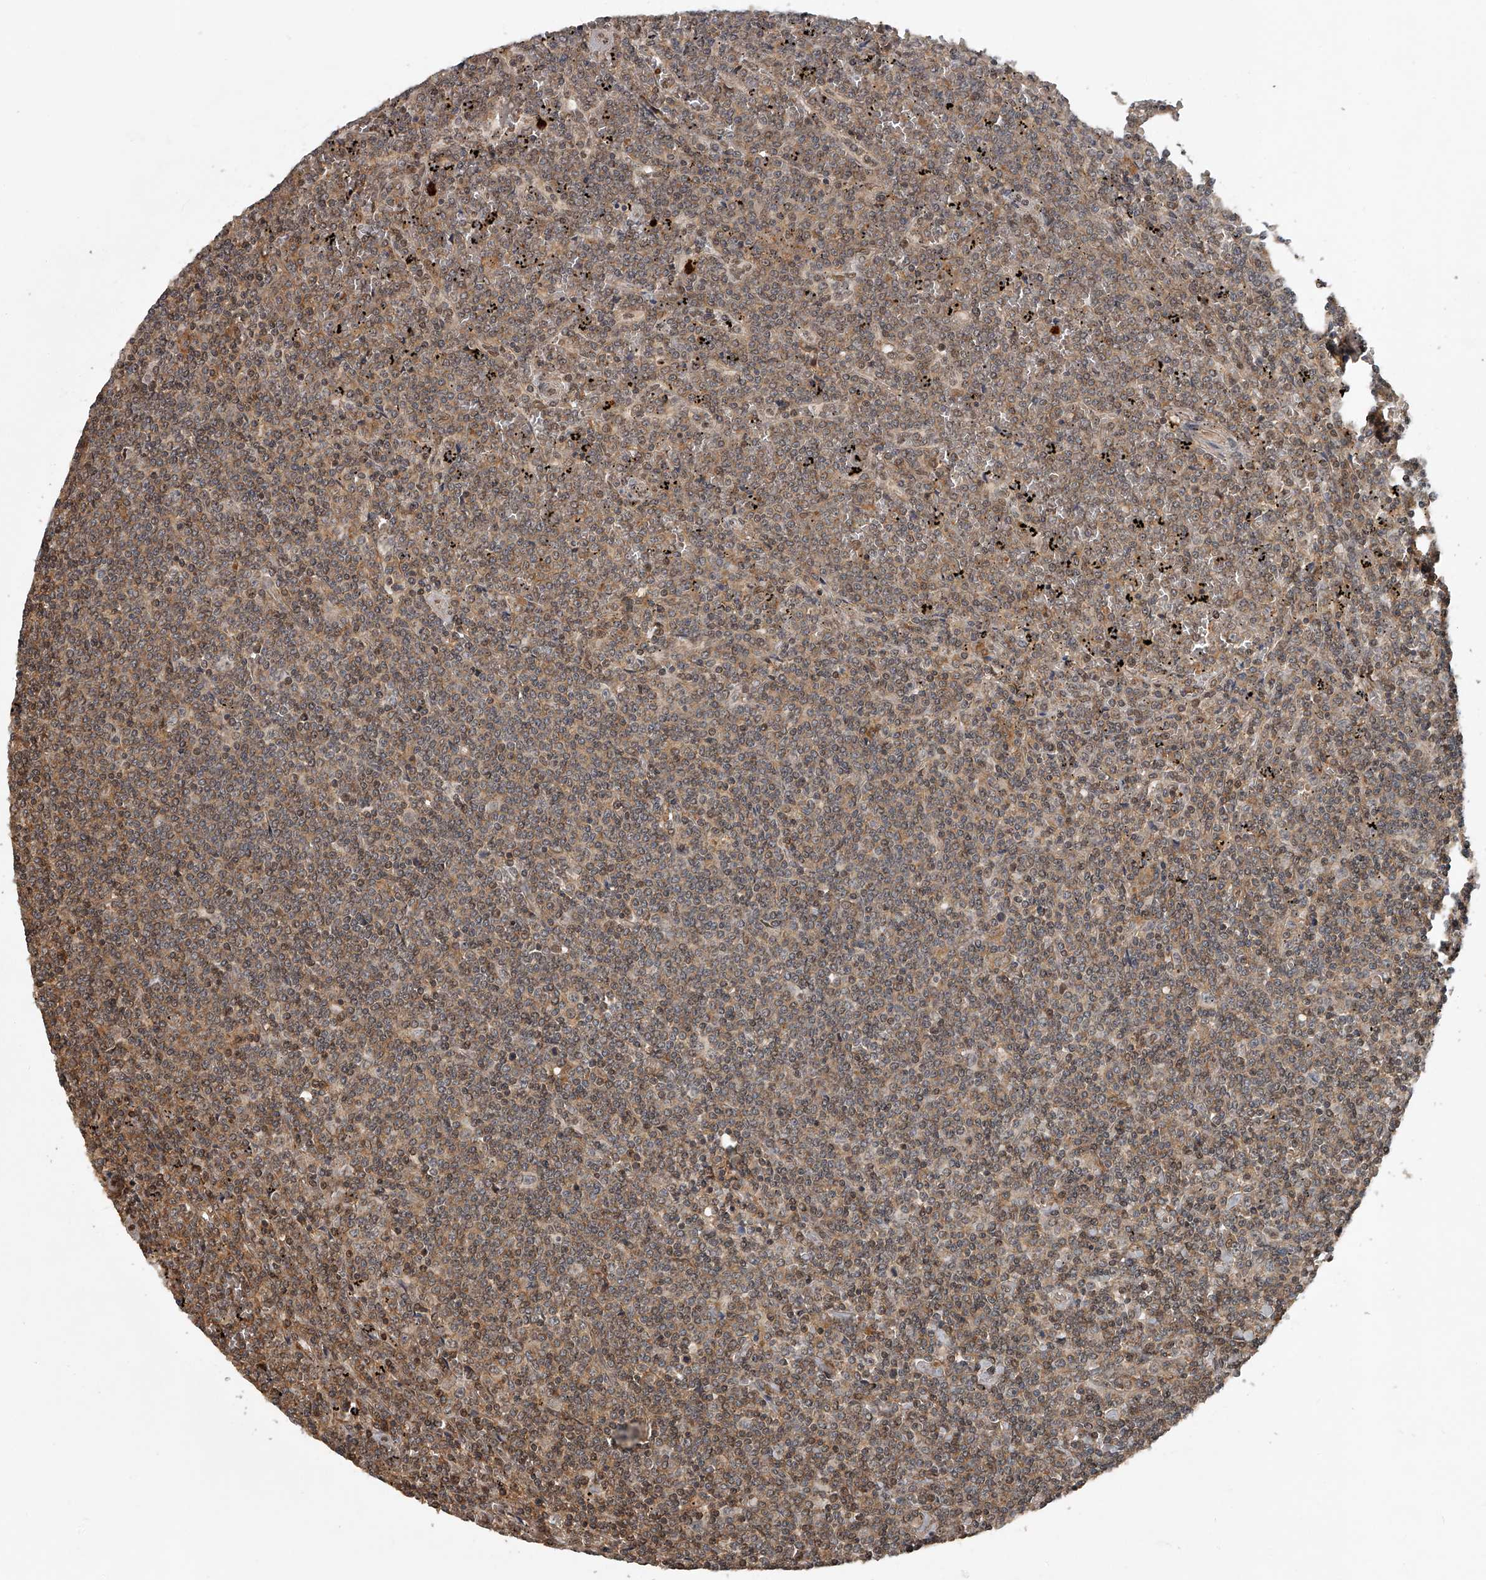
{"staining": {"intensity": "moderate", "quantity": ">75%", "location": "cytoplasmic/membranous,nuclear"}, "tissue": "lymphoma", "cell_type": "Tumor cells", "image_type": "cancer", "snomed": [{"axis": "morphology", "description": "Malignant lymphoma, non-Hodgkin's type, Low grade"}, {"axis": "topography", "description": "Spleen"}], "caption": "Human lymphoma stained with a protein marker demonstrates moderate staining in tumor cells.", "gene": "PLEKHG1", "patient": {"sex": "female", "age": 19}}